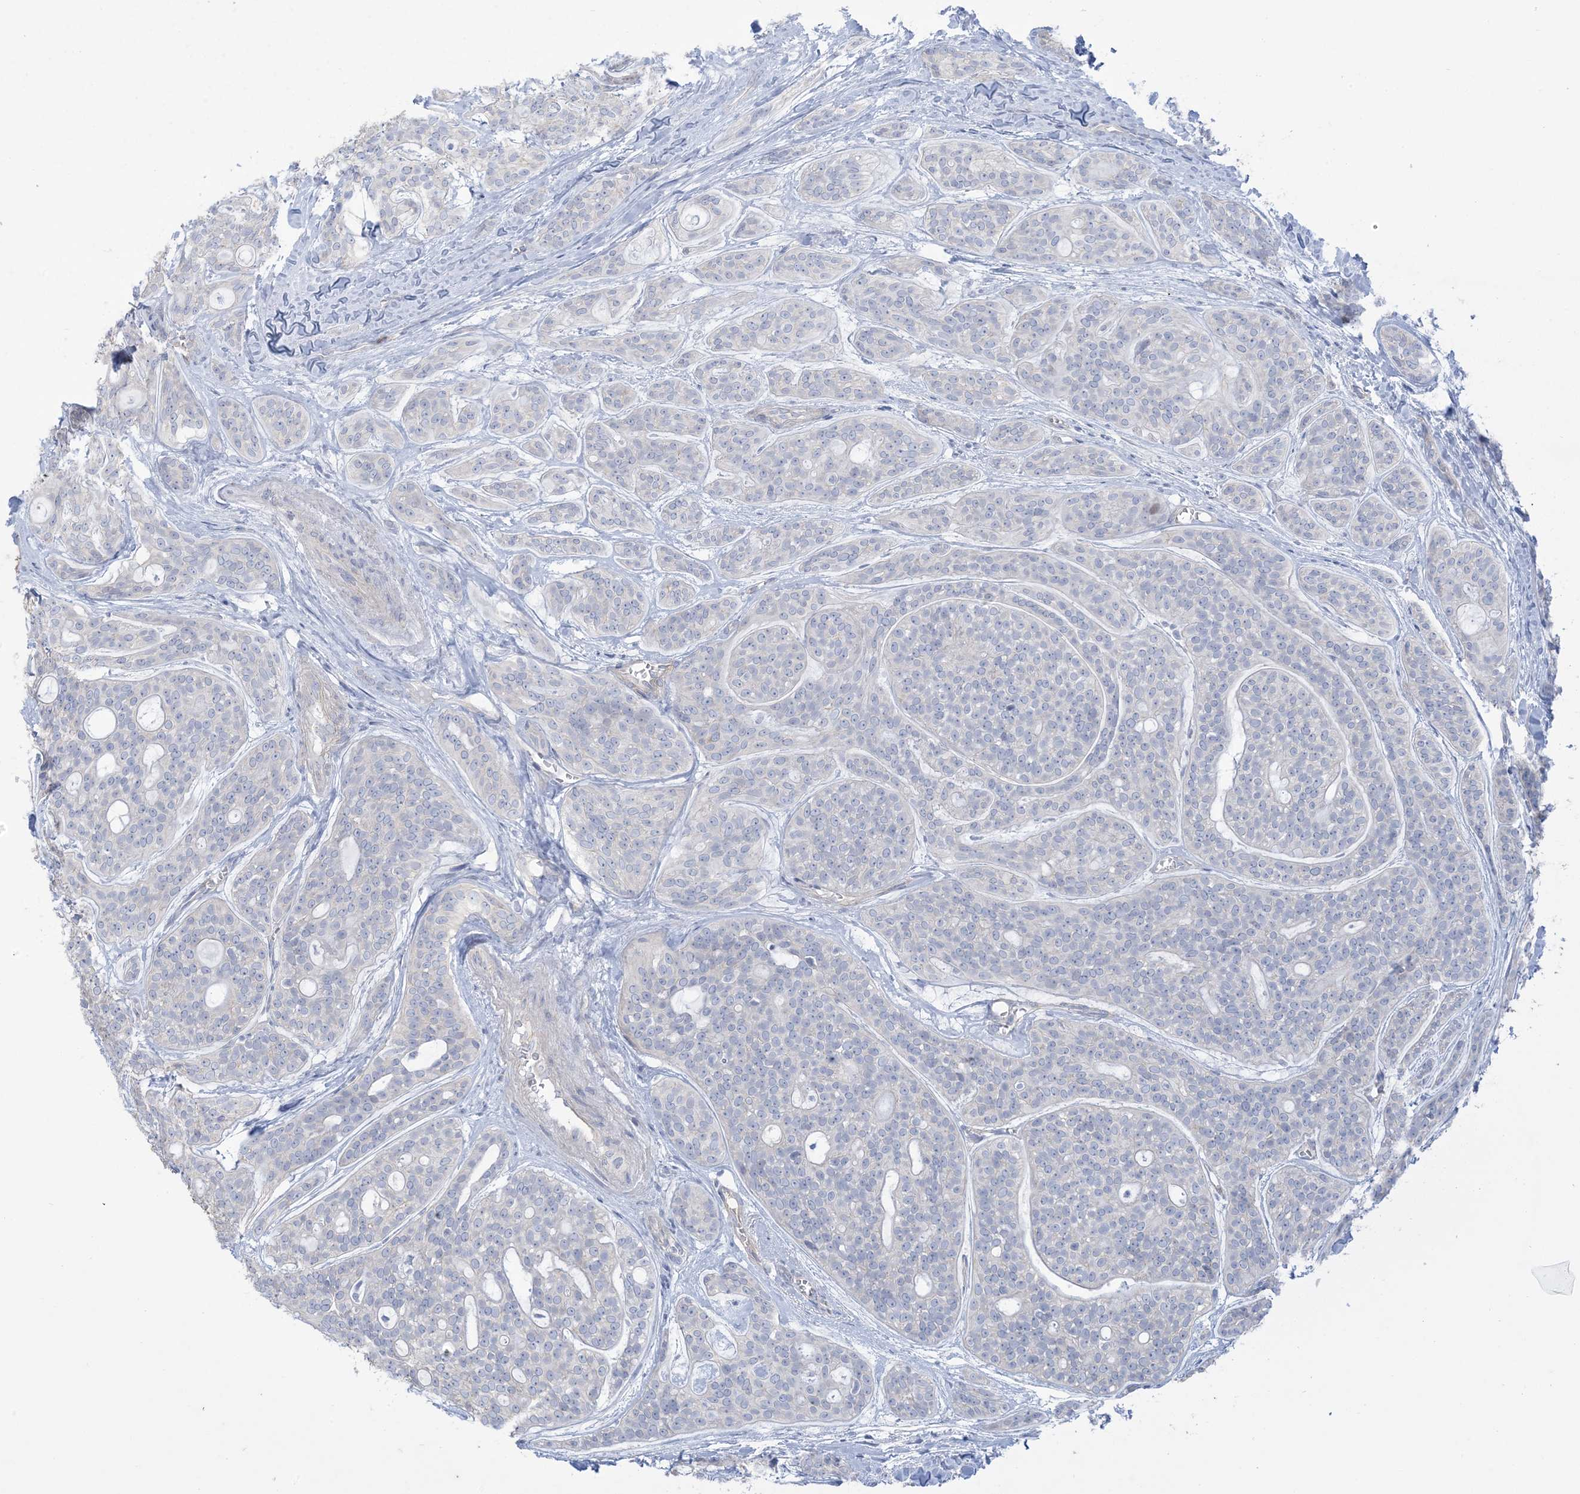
{"staining": {"intensity": "negative", "quantity": "none", "location": "none"}, "tissue": "head and neck cancer", "cell_type": "Tumor cells", "image_type": "cancer", "snomed": [{"axis": "morphology", "description": "Adenocarcinoma, NOS"}, {"axis": "topography", "description": "Head-Neck"}], "caption": "Human head and neck cancer stained for a protein using immunohistochemistry demonstrates no expression in tumor cells.", "gene": "MTHFD2L", "patient": {"sex": "male", "age": 66}}